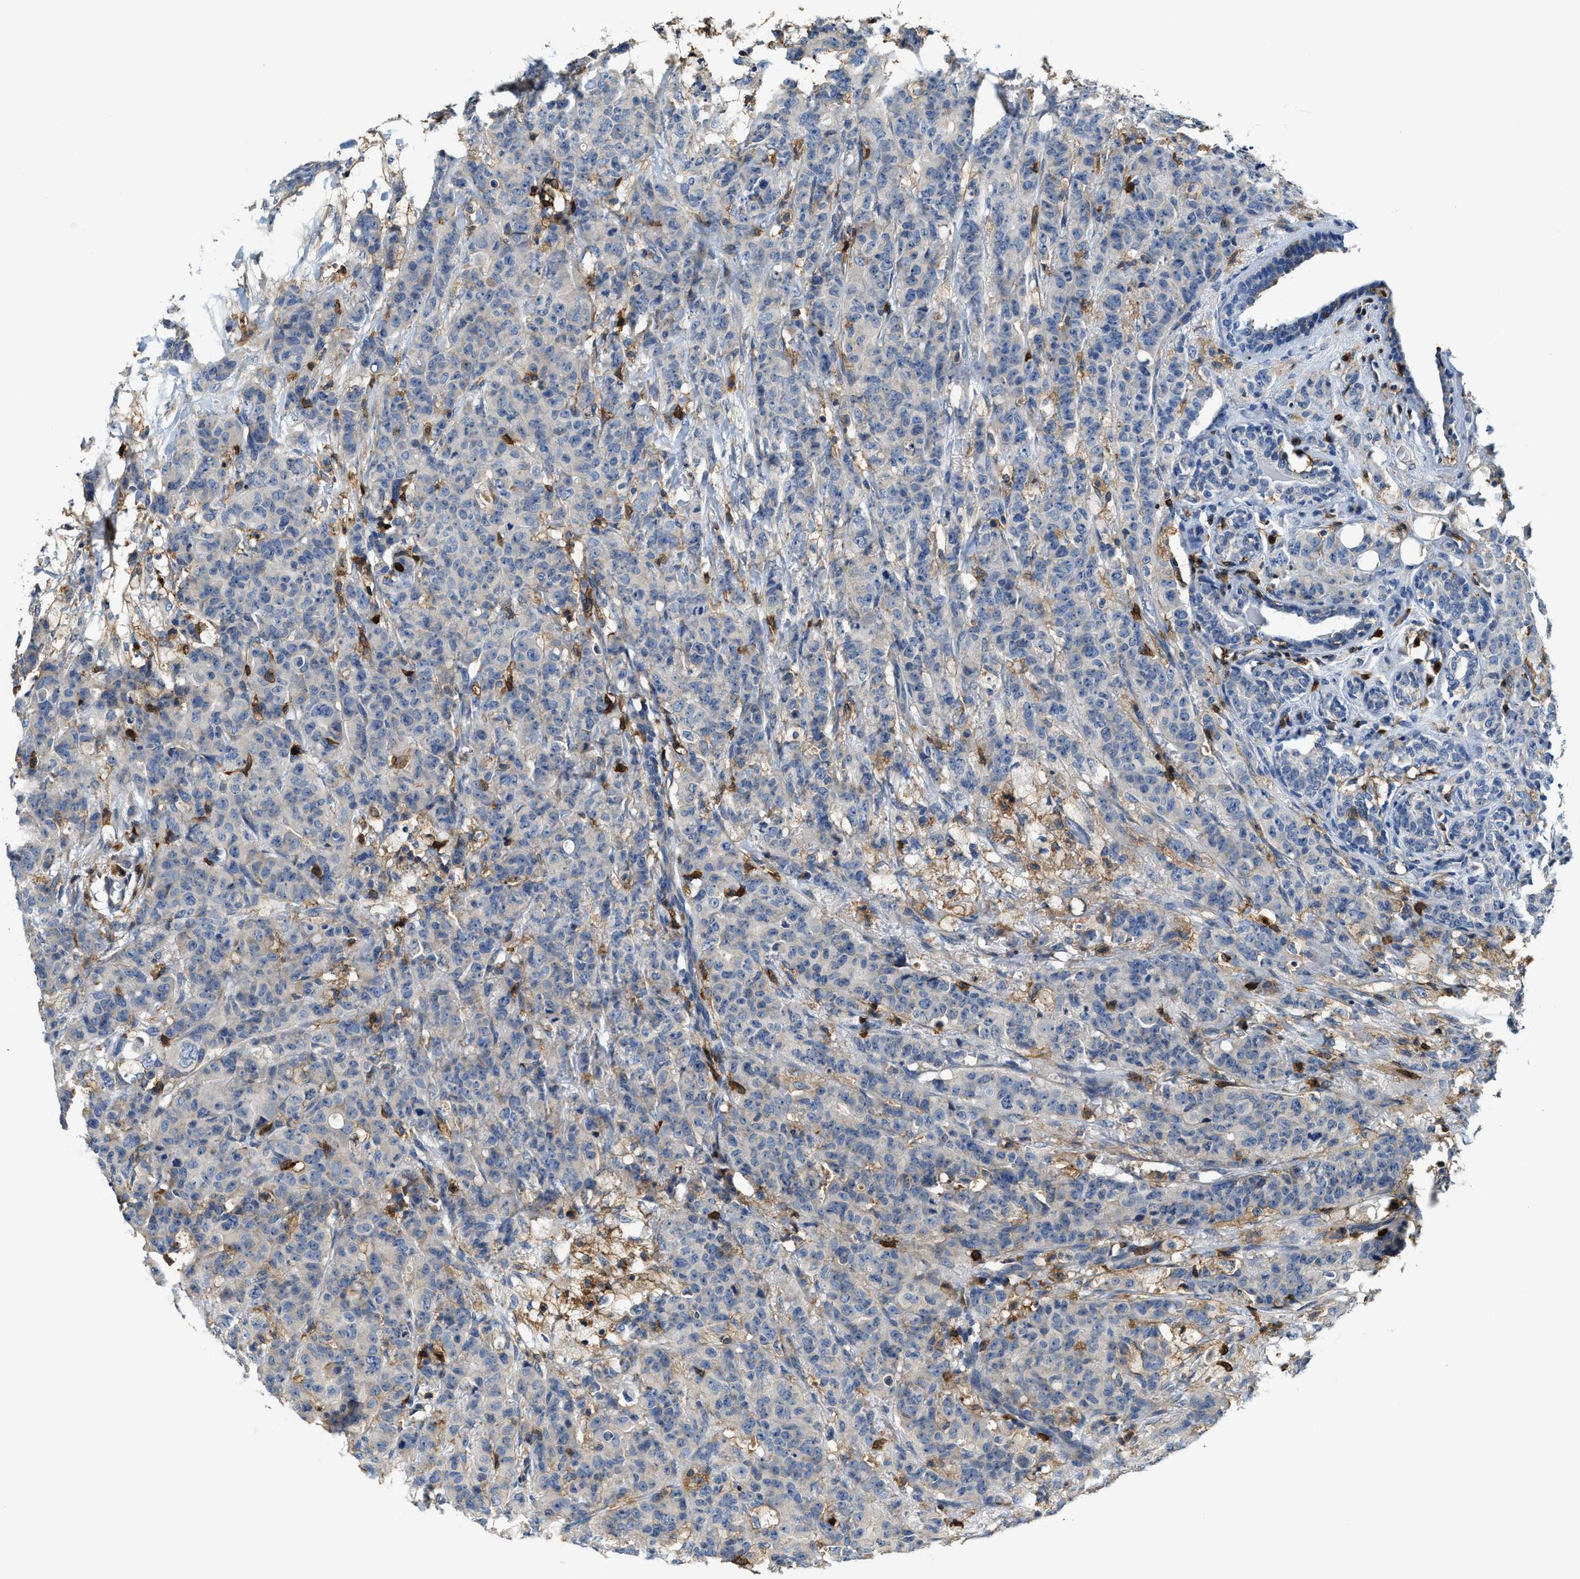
{"staining": {"intensity": "negative", "quantity": "none", "location": "none"}, "tissue": "breast cancer", "cell_type": "Tumor cells", "image_type": "cancer", "snomed": [{"axis": "morphology", "description": "Normal tissue, NOS"}, {"axis": "morphology", "description": "Duct carcinoma"}, {"axis": "topography", "description": "Breast"}], "caption": "The micrograph displays no significant positivity in tumor cells of breast cancer (infiltrating ductal carcinoma).", "gene": "MYO1G", "patient": {"sex": "female", "age": 40}}